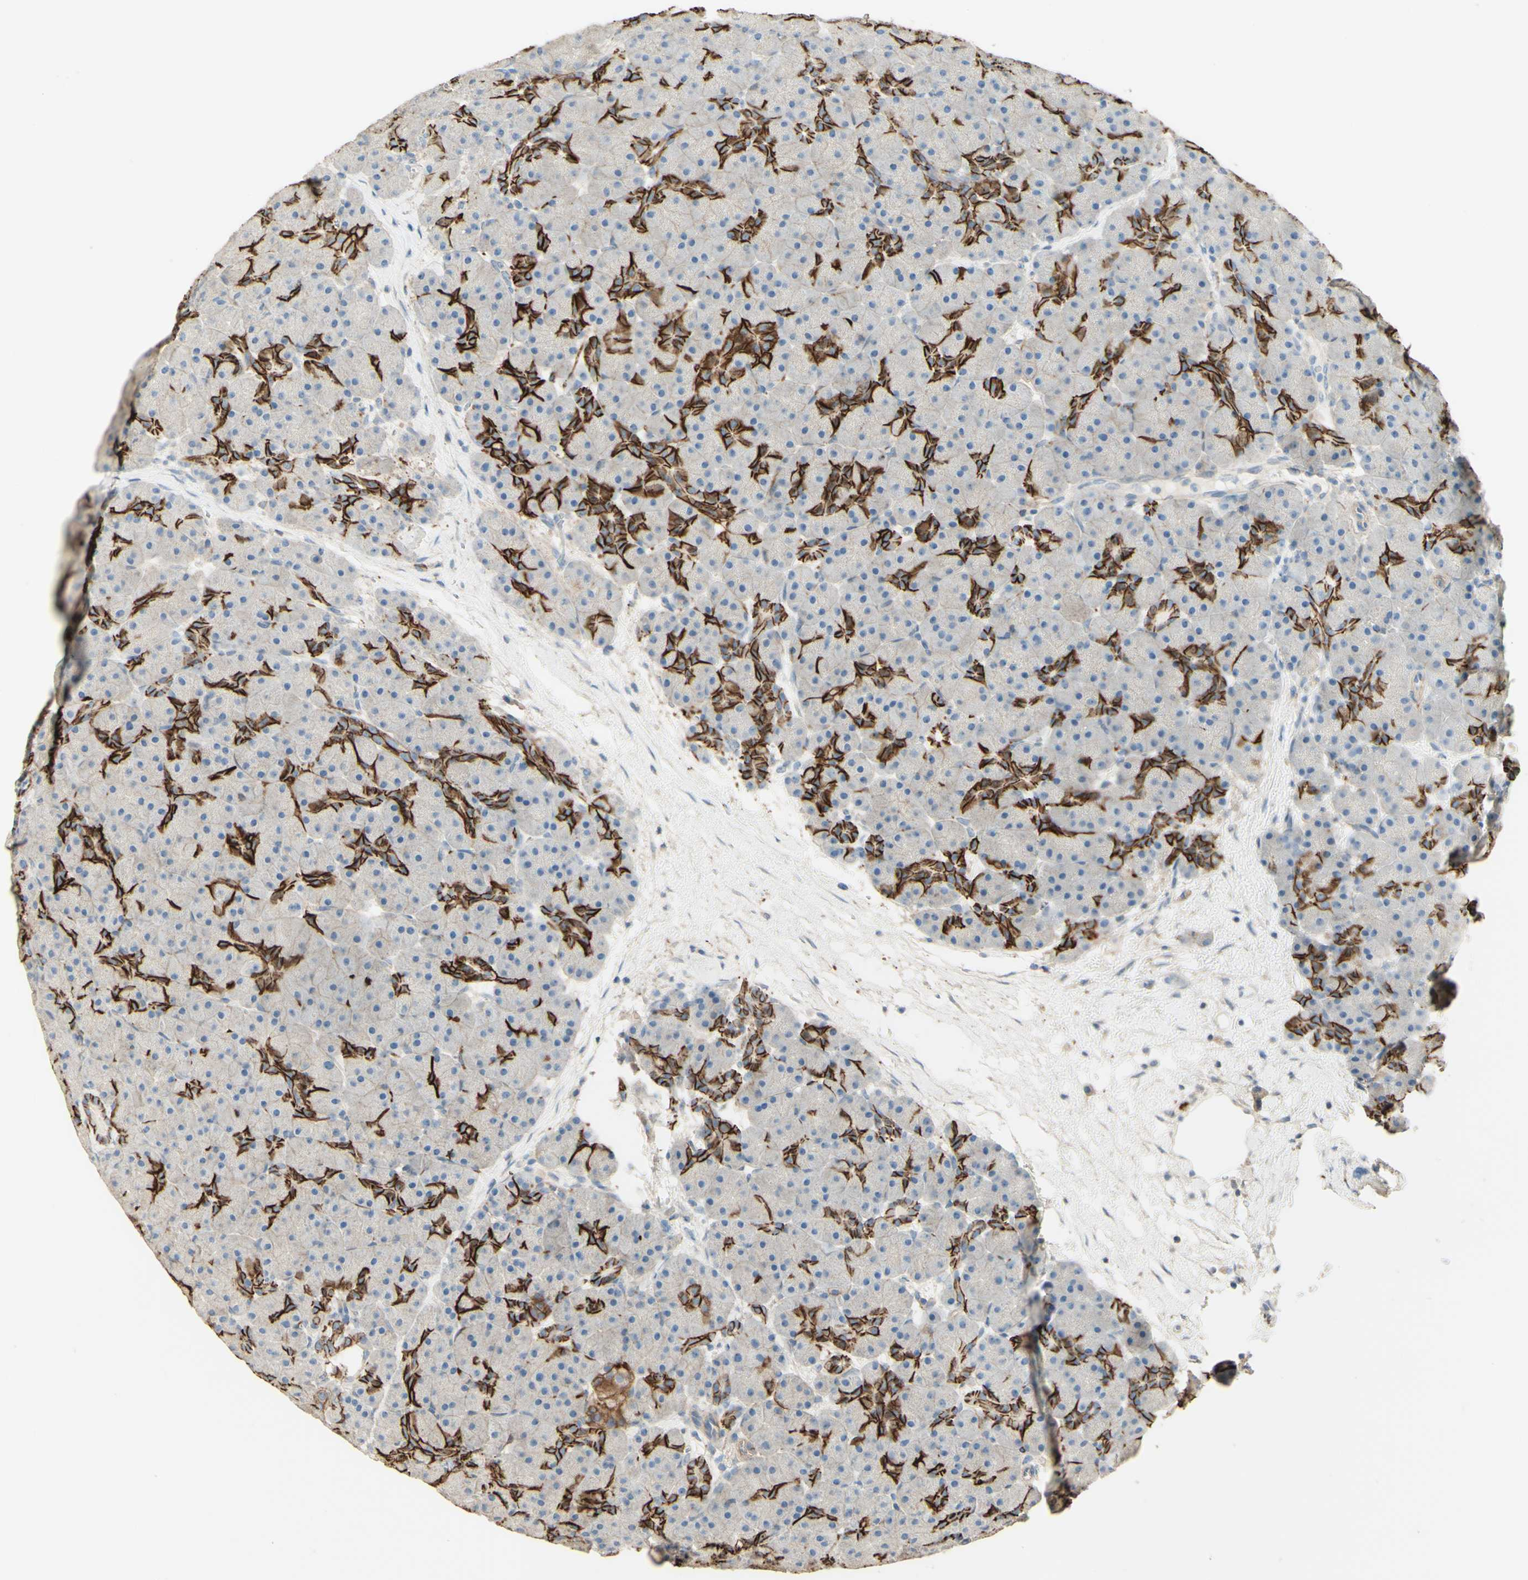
{"staining": {"intensity": "strong", "quantity": "25%-75%", "location": "cytoplasmic/membranous"}, "tissue": "pancreas", "cell_type": "Exocrine glandular cells", "image_type": "normal", "snomed": [{"axis": "morphology", "description": "Normal tissue, NOS"}, {"axis": "topography", "description": "Pancreas"}], "caption": "Benign pancreas was stained to show a protein in brown. There is high levels of strong cytoplasmic/membranous expression in approximately 25%-75% of exocrine glandular cells.", "gene": "RNF149", "patient": {"sex": "male", "age": 66}}